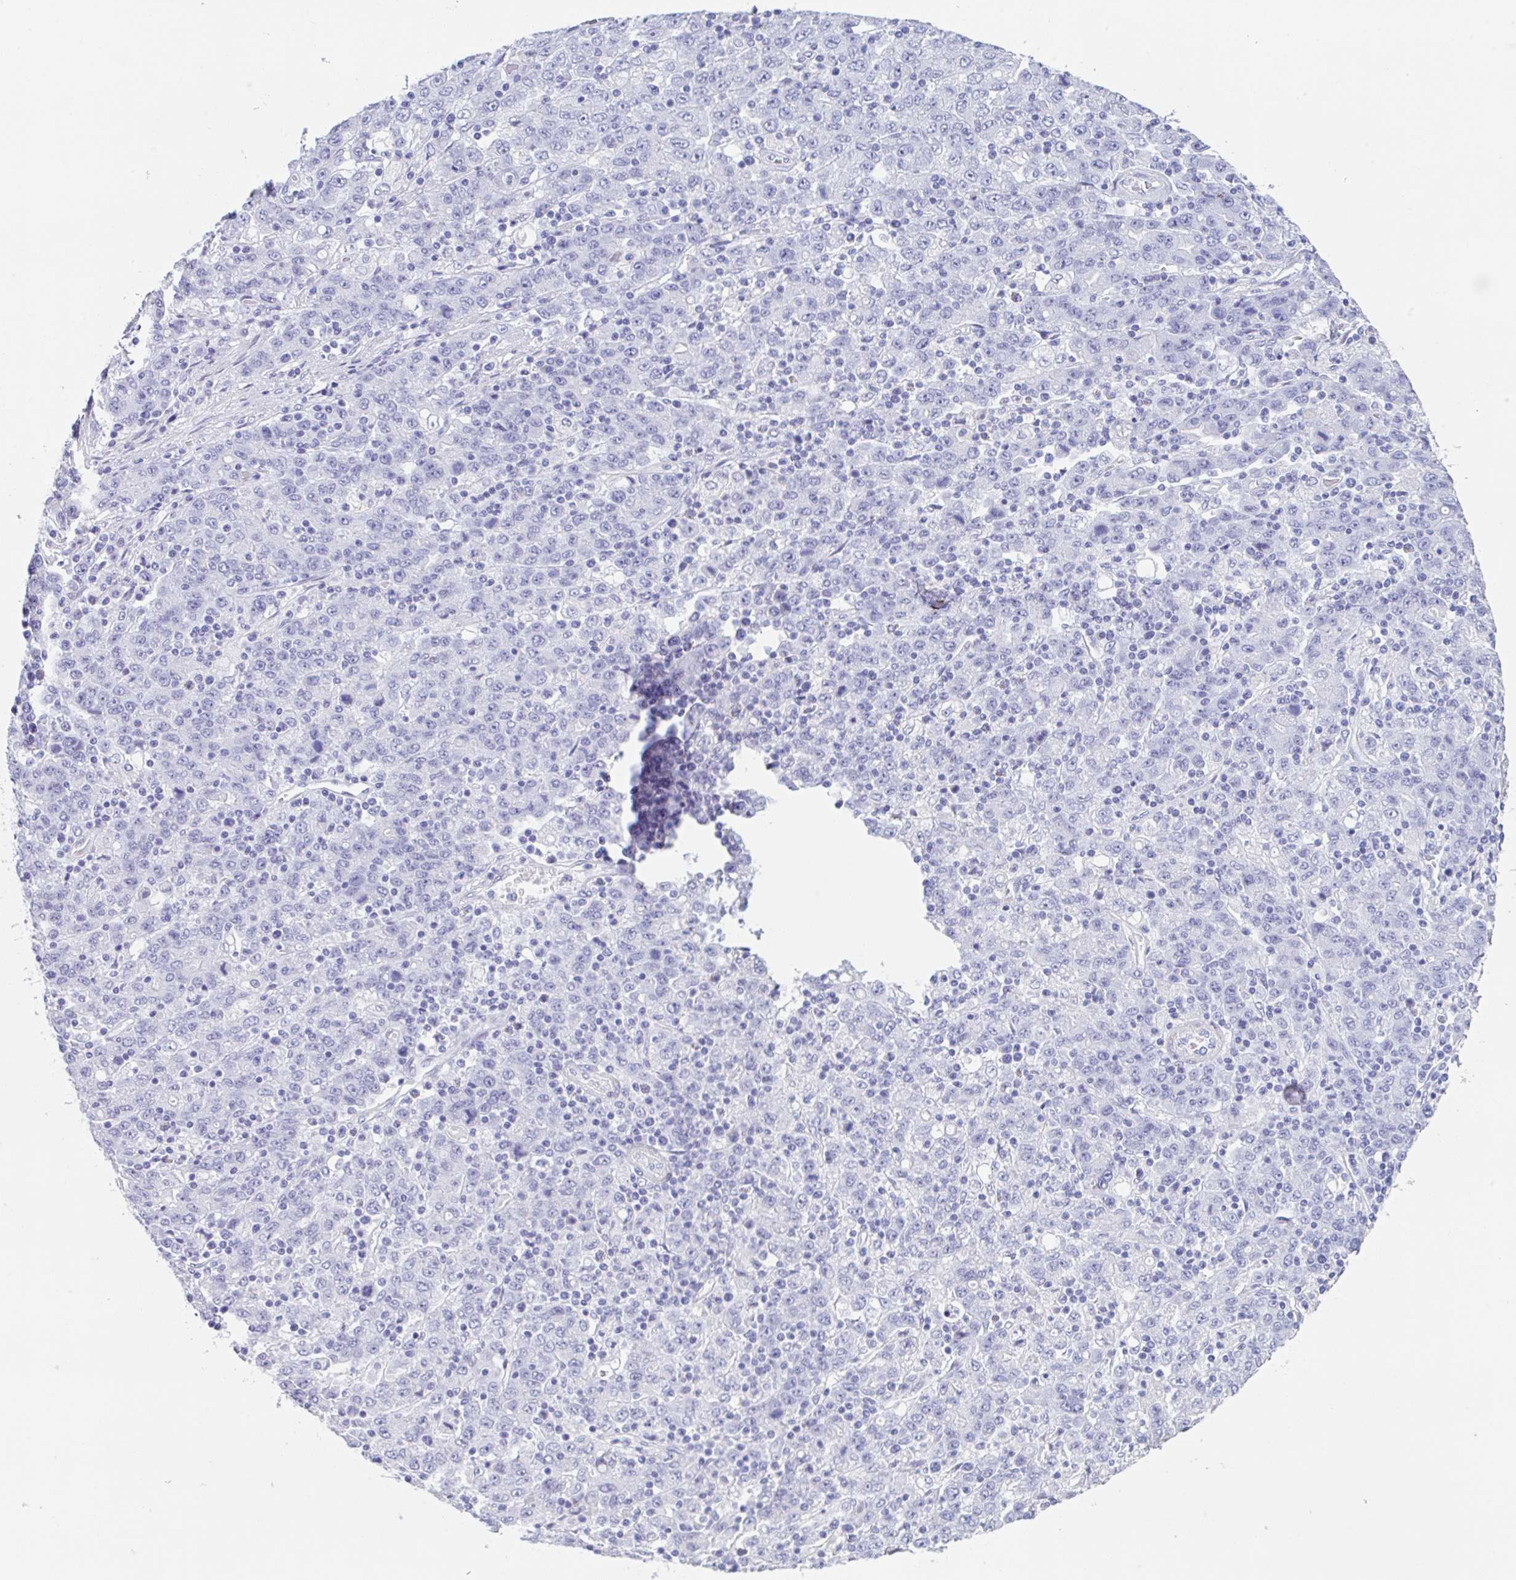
{"staining": {"intensity": "negative", "quantity": "none", "location": "none"}, "tissue": "stomach cancer", "cell_type": "Tumor cells", "image_type": "cancer", "snomed": [{"axis": "morphology", "description": "Adenocarcinoma, NOS"}, {"axis": "topography", "description": "Stomach, upper"}], "caption": "The histopathology image demonstrates no significant staining in tumor cells of stomach cancer (adenocarcinoma).", "gene": "TAS2R41", "patient": {"sex": "male", "age": 69}}